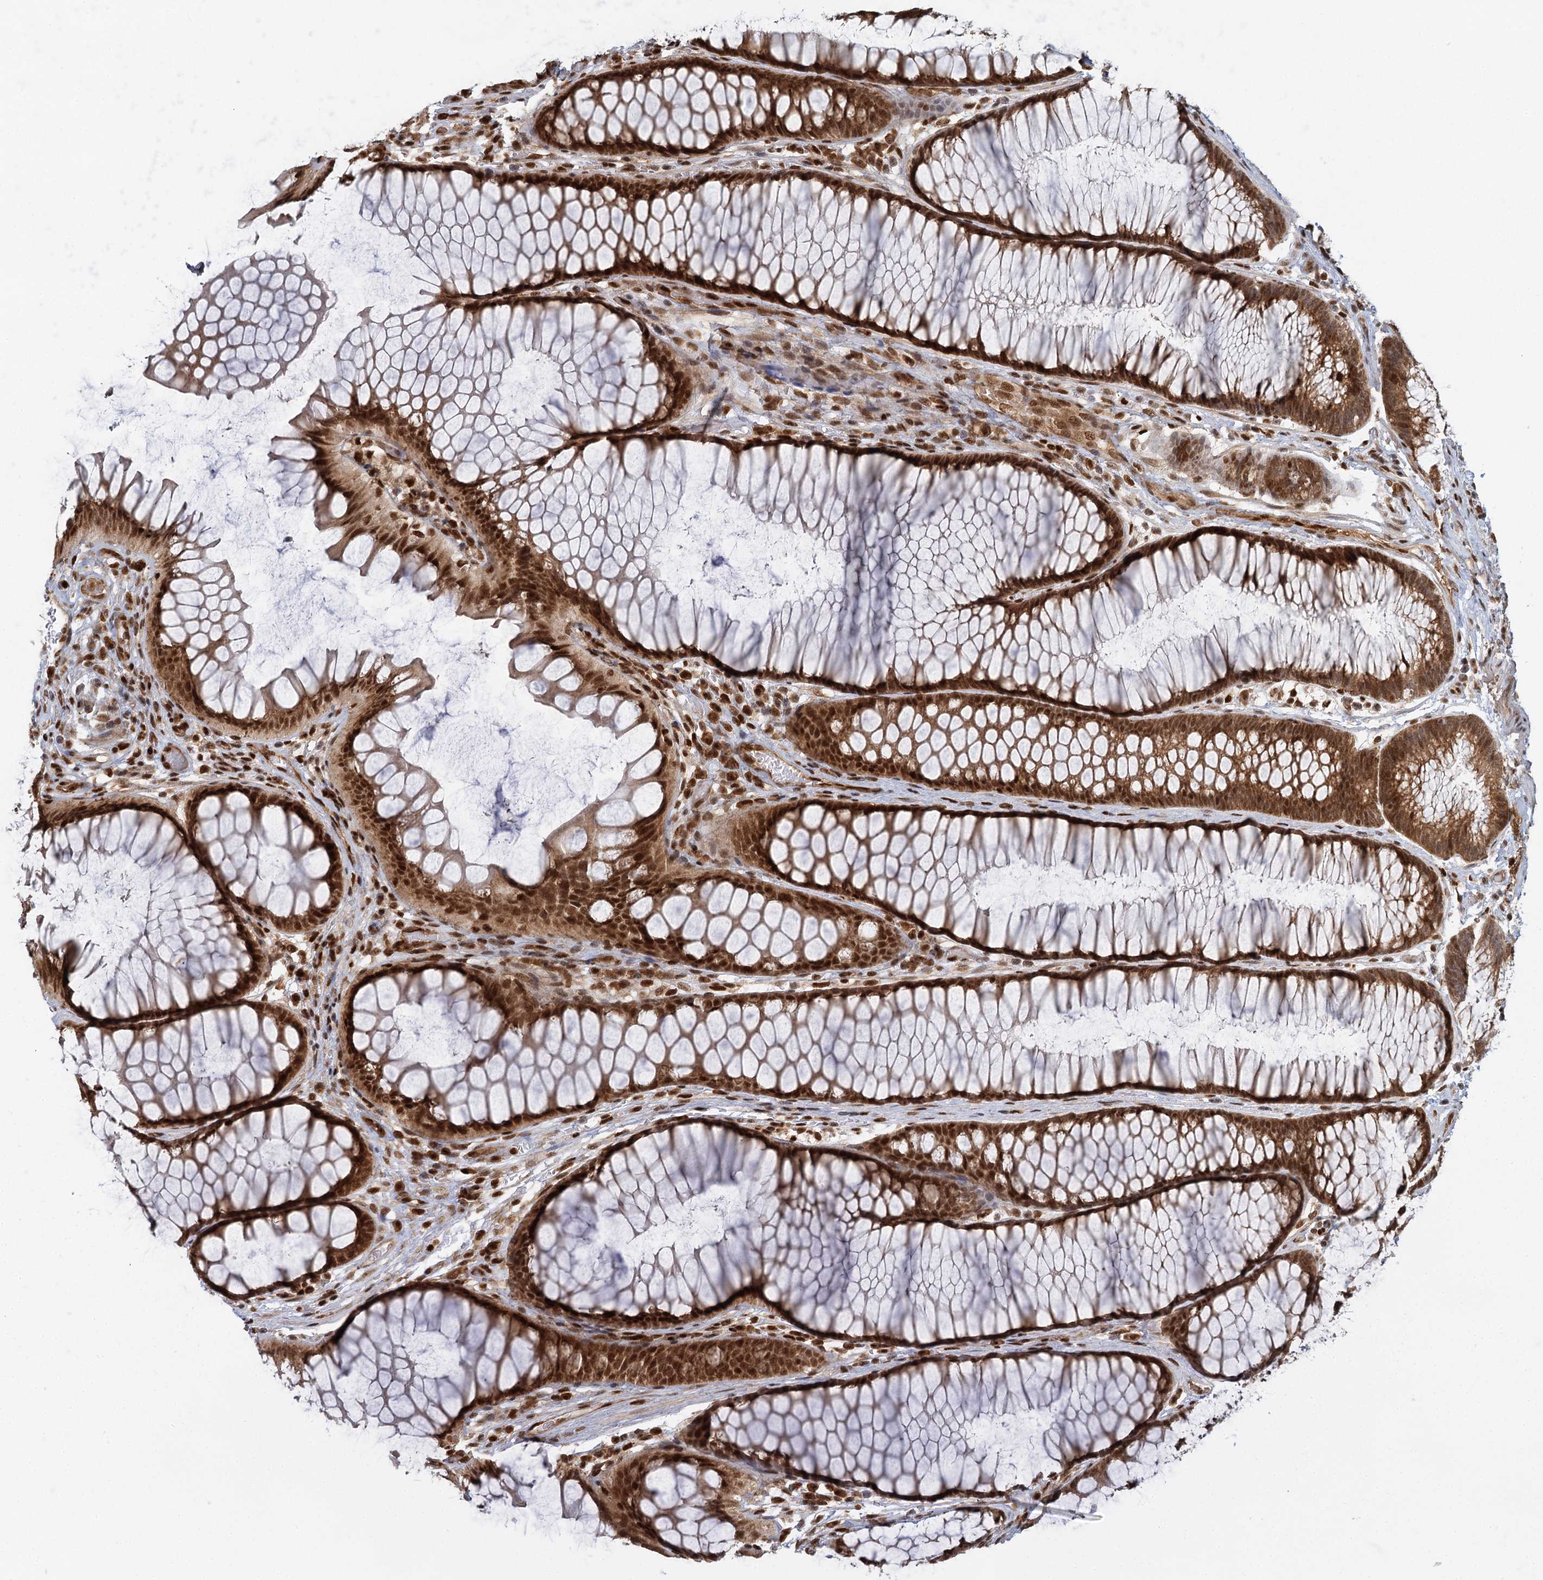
{"staining": {"intensity": "strong", "quantity": ">75%", "location": "nuclear"}, "tissue": "colon", "cell_type": "Endothelial cells", "image_type": "normal", "snomed": [{"axis": "morphology", "description": "Normal tissue, NOS"}, {"axis": "topography", "description": "Colon"}], "caption": "Colon was stained to show a protein in brown. There is high levels of strong nuclear positivity in about >75% of endothelial cells. The staining was performed using DAB (3,3'-diaminobenzidine) to visualize the protein expression in brown, while the nuclei were stained in blue with hematoxylin (Magnification: 20x).", "gene": "GPATCH11", "patient": {"sex": "female", "age": 82}}